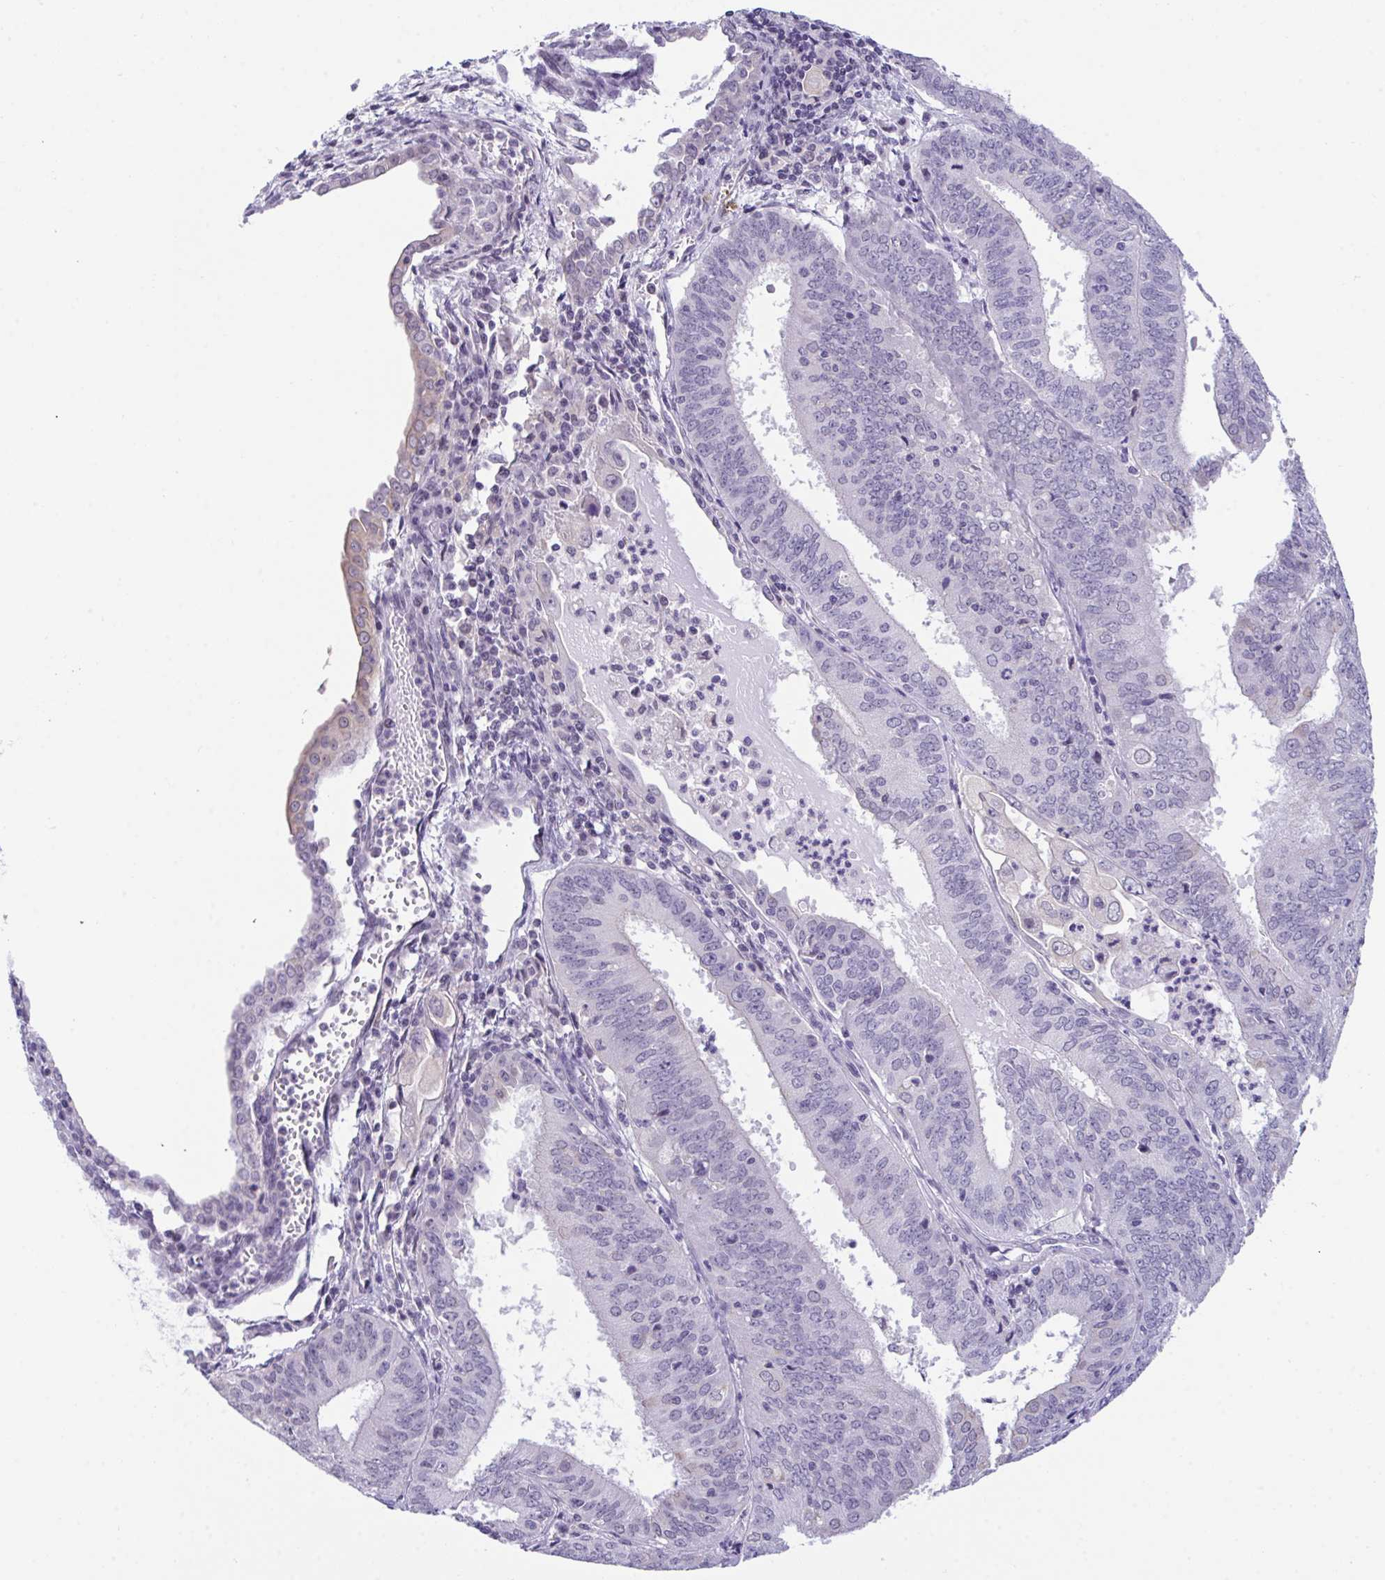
{"staining": {"intensity": "negative", "quantity": "none", "location": "none"}, "tissue": "cervical cancer", "cell_type": "Tumor cells", "image_type": "cancer", "snomed": [{"axis": "morphology", "description": "Adenocarcinoma, NOS"}, {"axis": "topography", "description": "Cervix"}], "caption": "A photomicrograph of cervical adenocarcinoma stained for a protein shows no brown staining in tumor cells. (Brightfield microscopy of DAB (3,3'-diaminobenzidine) IHC at high magnification).", "gene": "ATP6V0D2", "patient": {"sex": "female", "age": 56}}